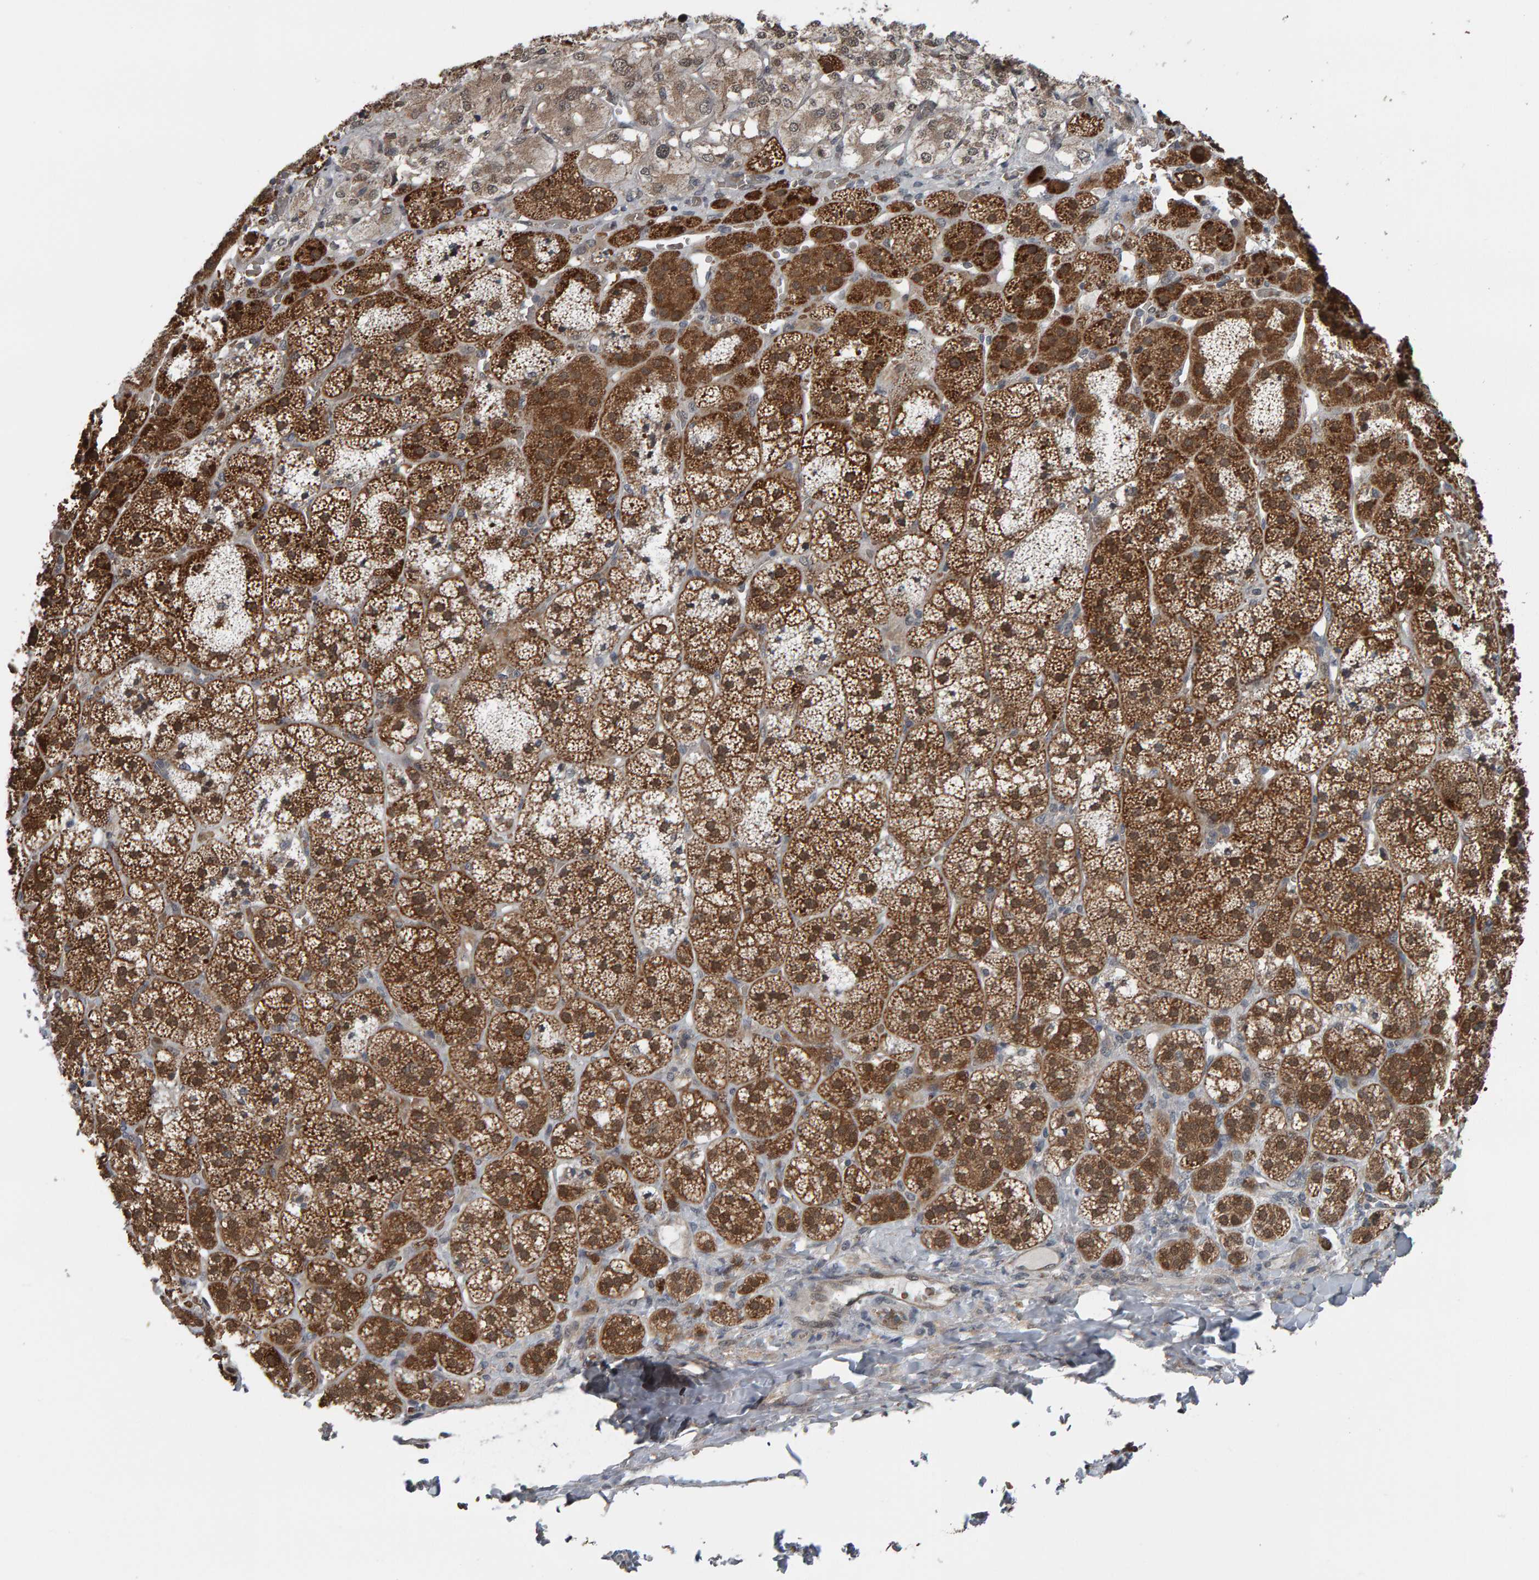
{"staining": {"intensity": "moderate", "quantity": ">75%", "location": "cytoplasmic/membranous,nuclear"}, "tissue": "adrenal gland", "cell_type": "Glandular cells", "image_type": "normal", "snomed": [{"axis": "morphology", "description": "Normal tissue, NOS"}, {"axis": "topography", "description": "Adrenal gland"}], "caption": "IHC of benign adrenal gland demonstrates medium levels of moderate cytoplasmic/membranous,nuclear expression in about >75% of glandular cells. (IHC, brightfield microscopy, high magnification).", "gene": "COASY", "patient": {"sex": "female", "age": 44}}